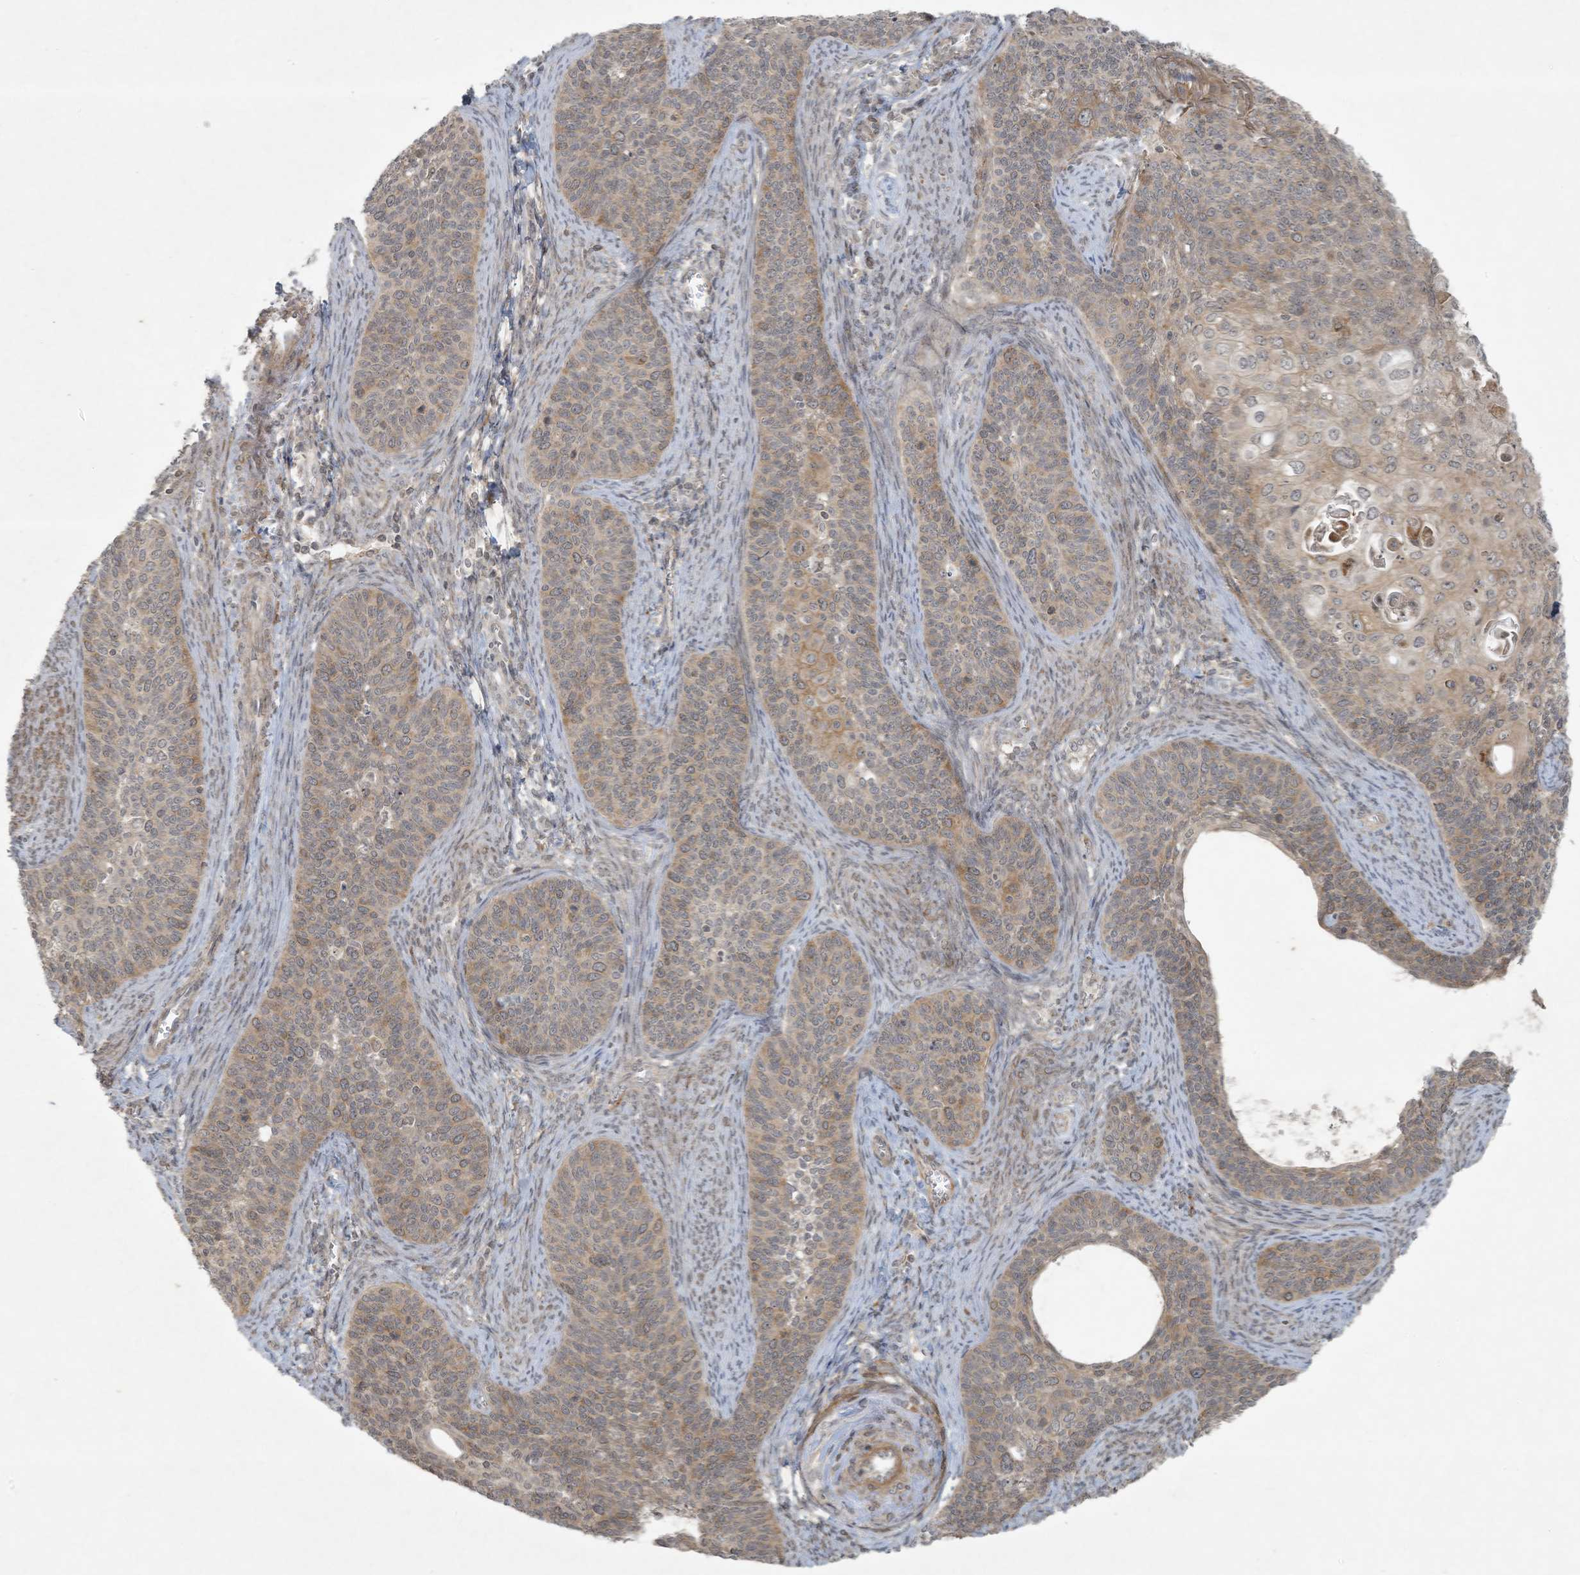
{"staining": {"intensity": "weak", "quantity": "25%-75%", "location": "cytoplasmic/membranous,nuclear"}, "tissue": "cervical cancer", "cell_type": "Tumor cells", "image_type": "cancer", "snomed": [{"axis": "morphology", "description": "Squamous cell carcinoma, NOS"}, {"axis": "topography", "description": "Cervix"}], "caption": "Immunohistochemistry of human squamous cell carcinoma (cervical) exhibits low levels of weak cytoplasmic/membranous and nuclear staining in about 25%-75% of tumor cells.", "gene": "ZNF263", "patient": {"sex": "female", "age": 33}}